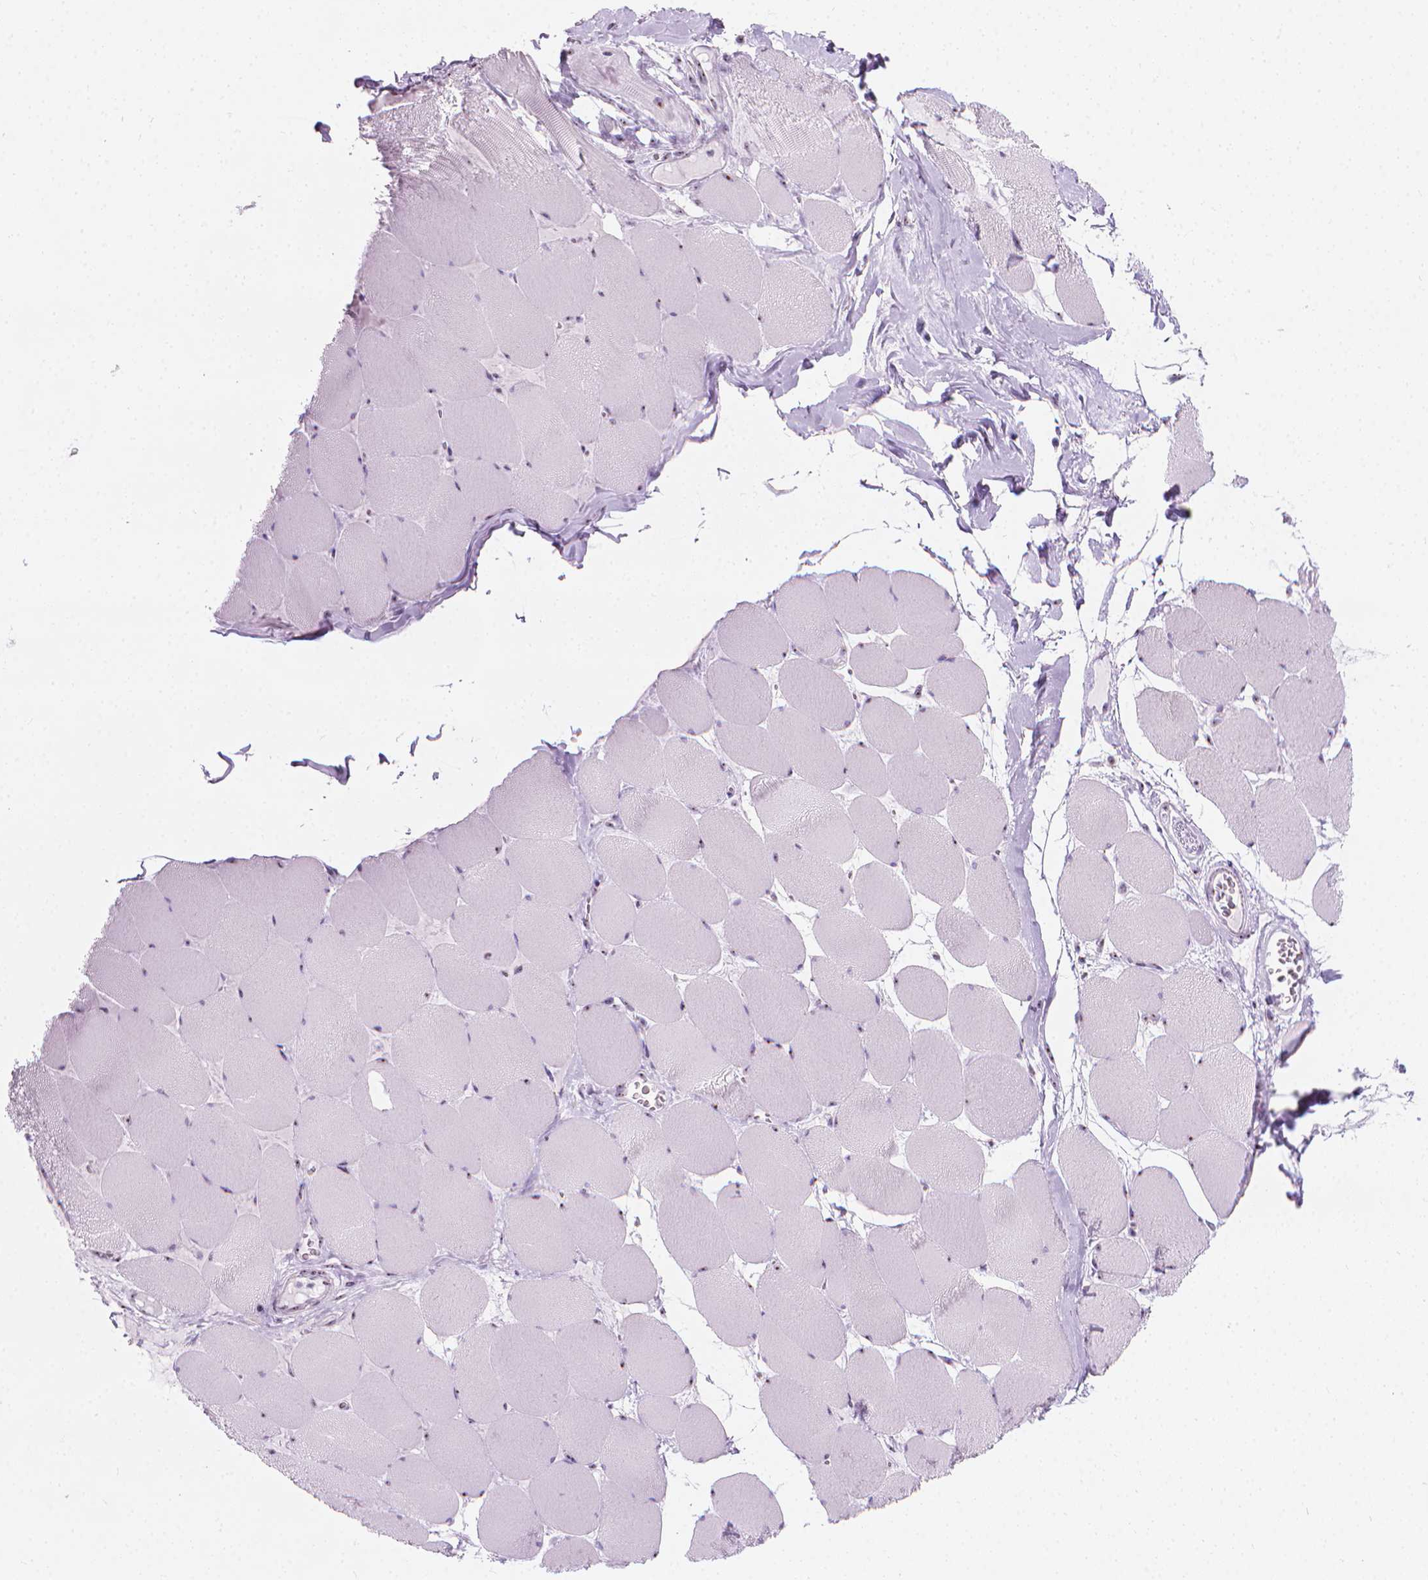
{"staining": {"intensity": "weak", "quantity": ">75%", "location": "nuclear"}, "tissue": "skeletal muscle", "cell_type": "Myocytes", "image_type": "normal", "snomed": [{"axis": "morphology", "description": "Normal tissue, NOS"}, {"axis": "topography", "description": "Skeletal muscle"}], "caption": "Myocytes display low levels of weak nuclear staining in approximately >75% of cells in benign human skeletal muscle. (DAB IHC with brightfield microscopy, high magnification).", "gene": "NOL7", "patient": {"sex": "female", "age": 75}}